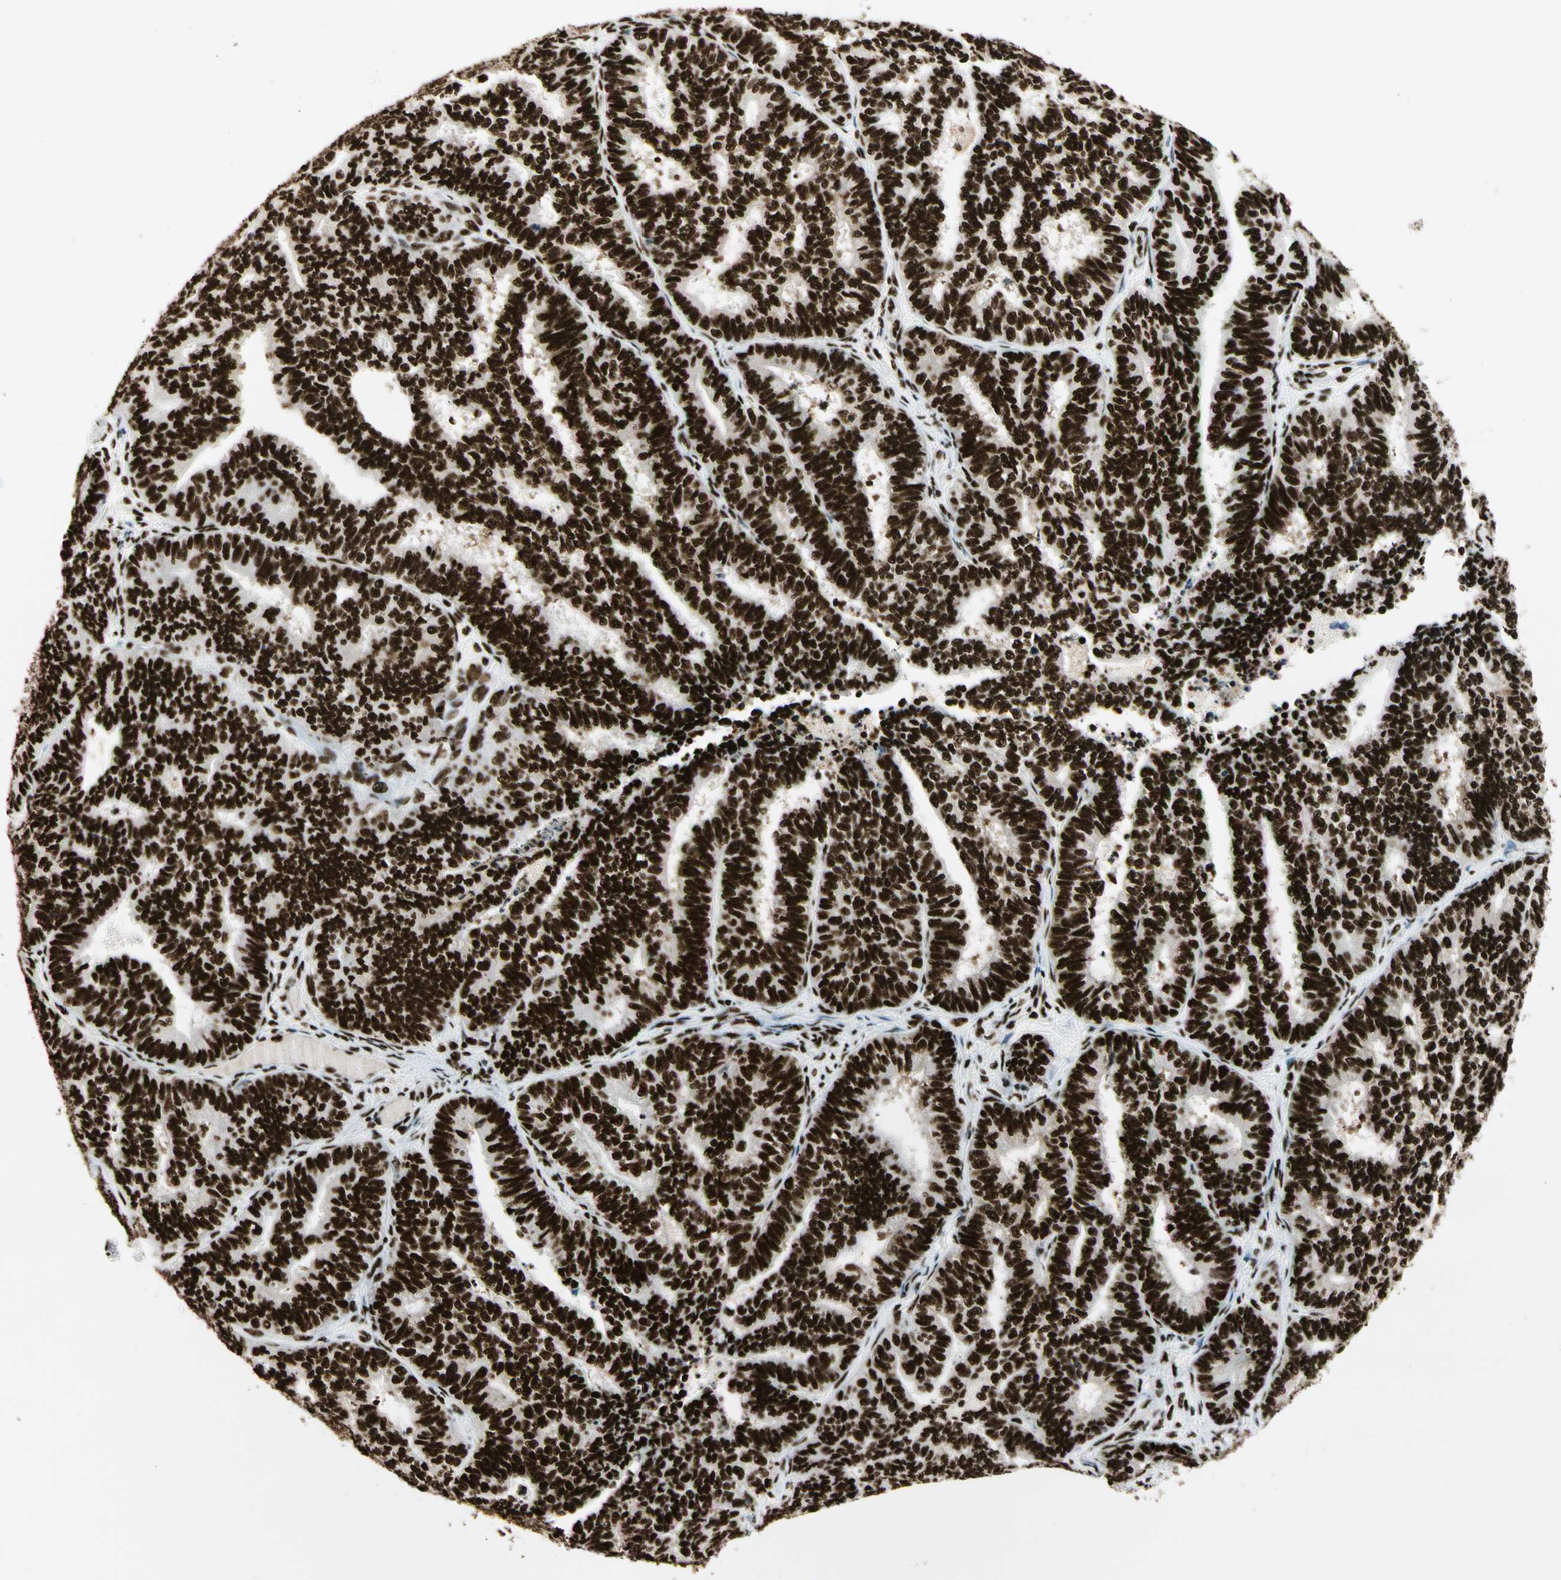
{"staining": {"intensity": "strong", "quantity": ">75%", "location": "nuclear"}, "tissue": "endometrial cancer", "cell_type": "Tumor cells", "image_type": "cancer", "snomed": [{"axis": "morphology", "description": "Adenocarcinoma, NOS"}, {"axis": "topography", "description": "Endometrium"}], "caption": "A photomicrograph showing strong nuclear staining in about >75% of tumor cells in endometrial cancer, as visualized by brown immunohistochemical staining.", "gene": "CCAR1", "patient": {"sex": "female", "age": 70}}